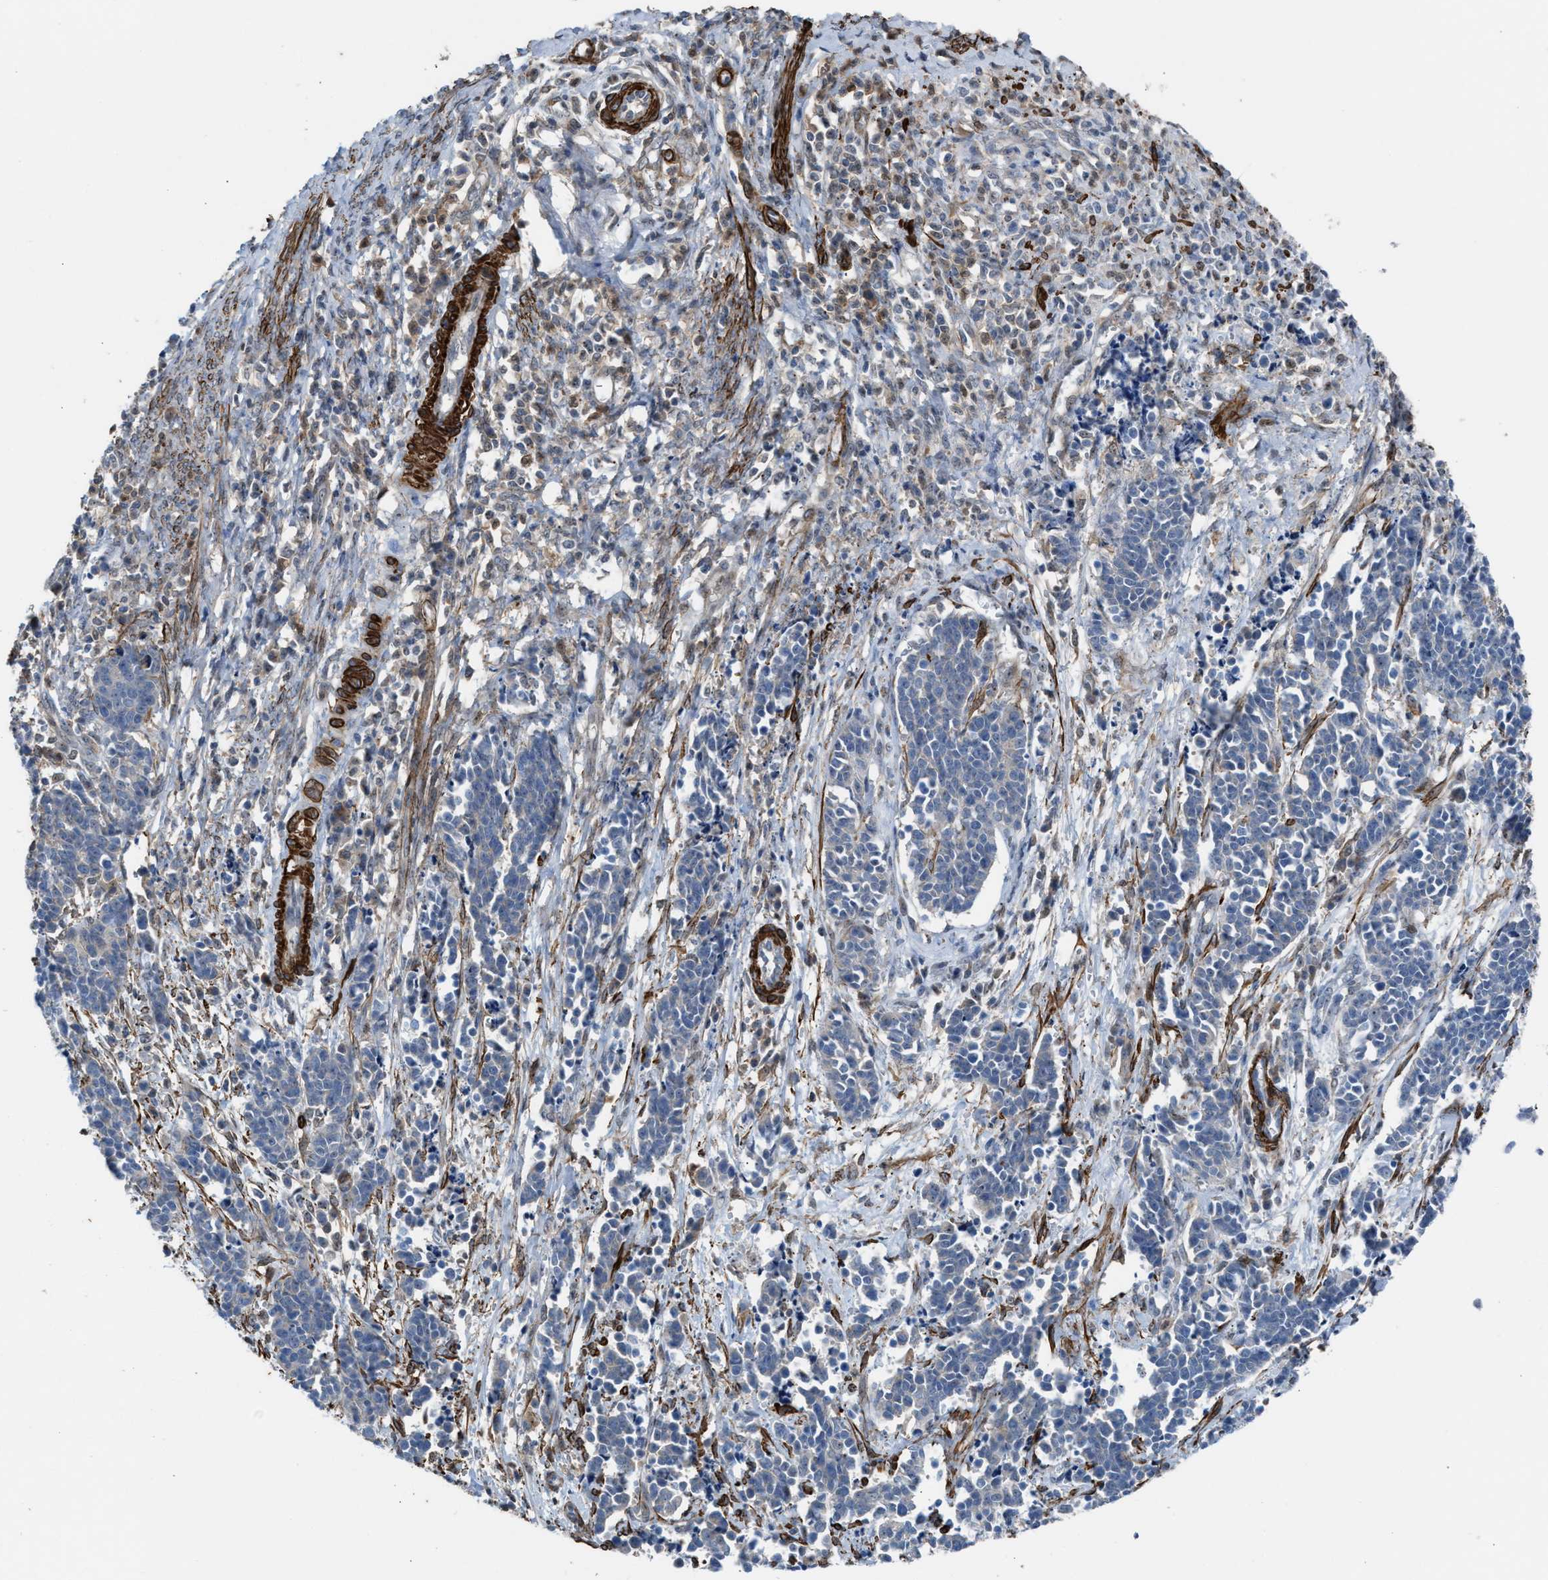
{"staining": {"intensity": "negative", "quantity": "none", "location": "none"}, "tissue": "cervical cancer", "cell_type": "Tumor cells", "image_type": "cancer", "snomed": [{"axis": "morphology", "description": "Squamous cell carcinoma, NOS"}, {"axis": "topography", "description": "Cervix"}], "caption": "Immunohistochemical staining of cervical cancer (squamous cell carcinoma) reveals no significant staining in tumor cells.", "gene": "NQO2", "patient": {"sex": "female", "age": 35}}